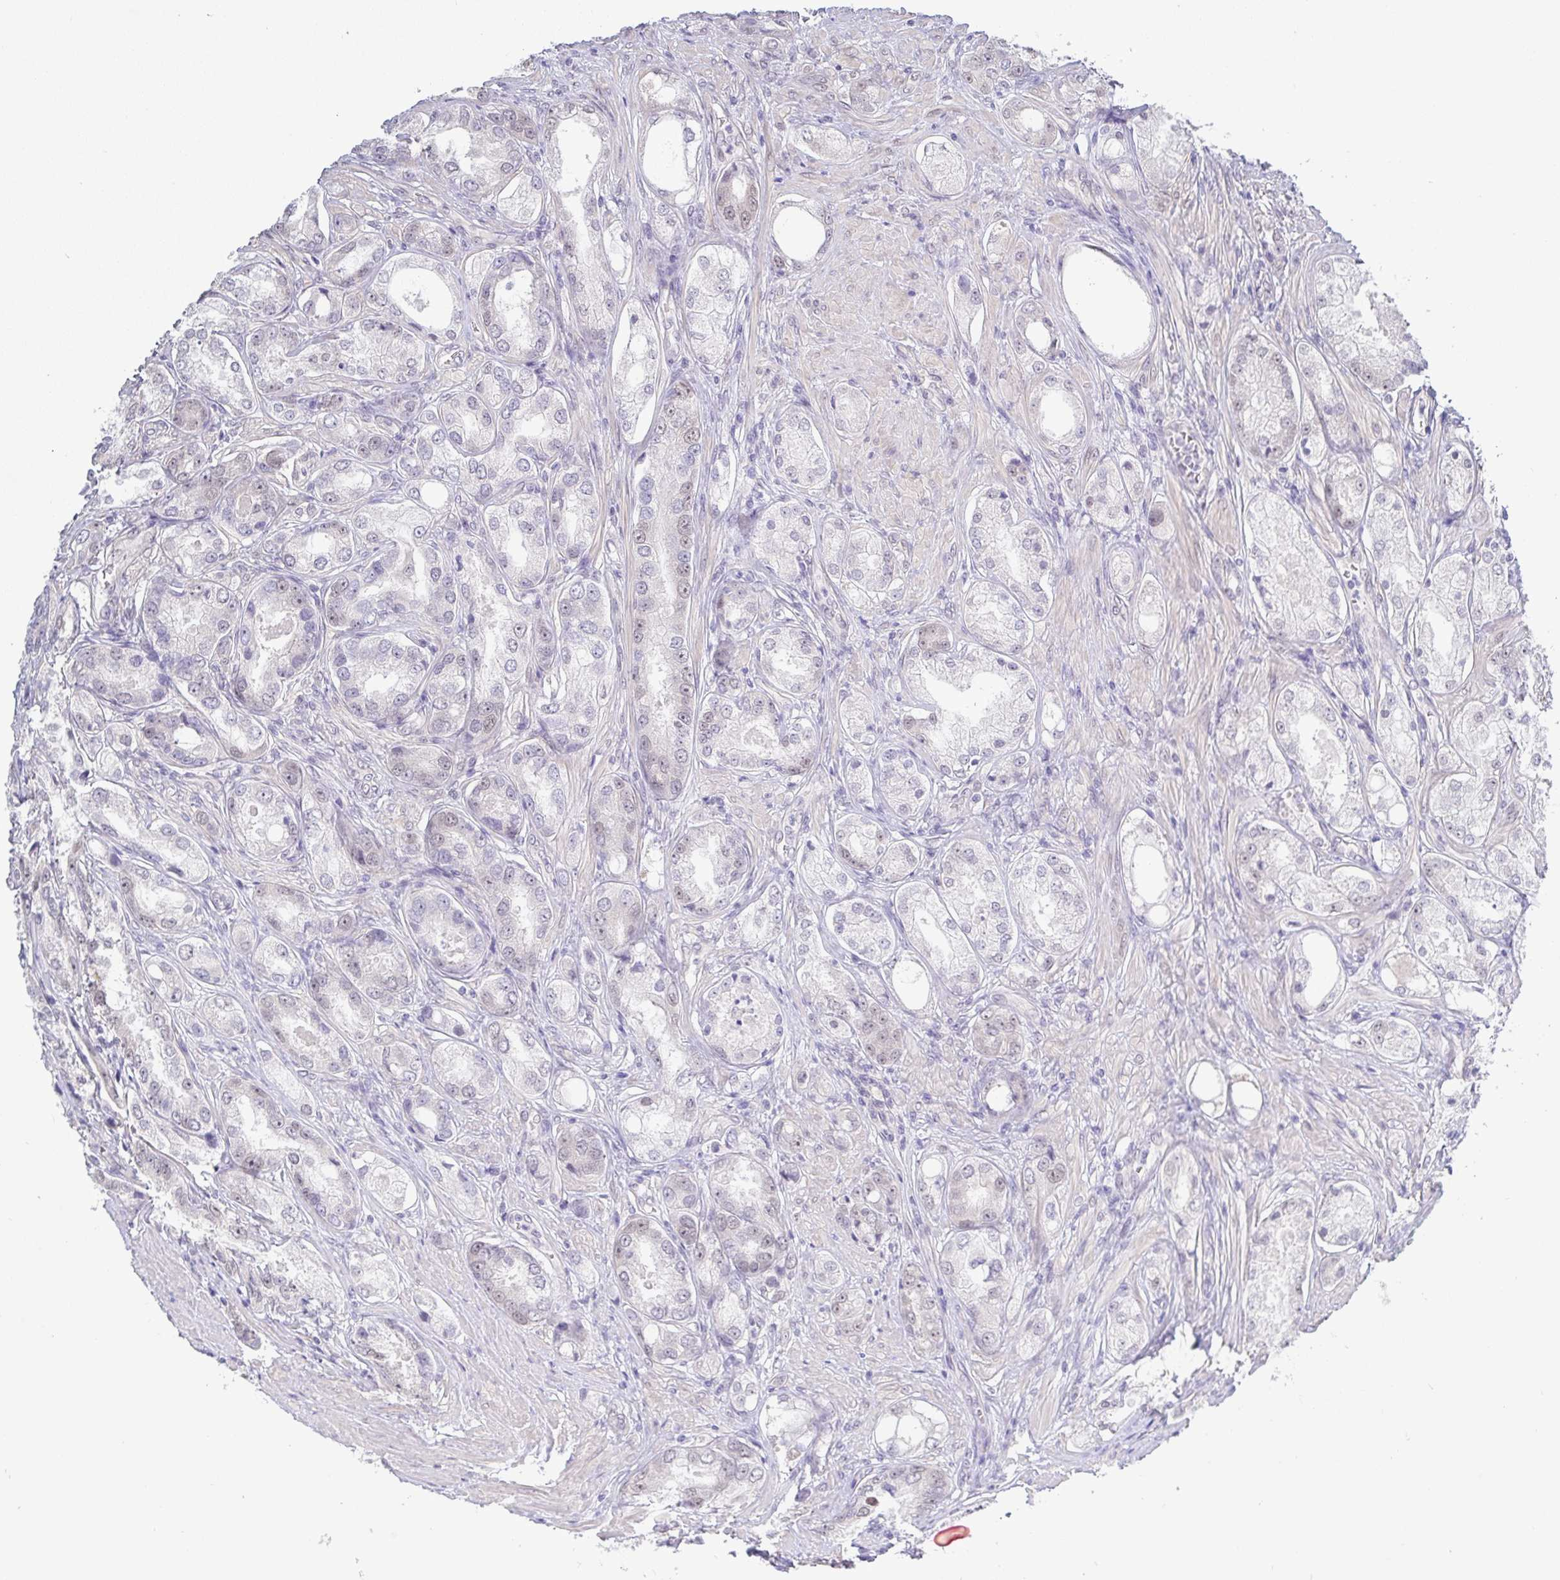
{"staining": {"intensity": "weak", "quantity": "<25%", "location": "nuclear"}, "tissue": "prostate cancer", "cell_type": "Tumor cells", "image_type": "cancer", "snomed": [{"axis": "morphology", "description": "Adenocarcinoma, Low grade"}, {"axis": "topography", "description": "Prostate"}], "caption": "A high-resolution photomicrograph shows immunohistochemistry (IHC) staining of adenocarcinoma (low-grade) (prostate), which displays no significant positivity in tumor cells.", "gene": "HYPK", "patient": {"sex": "male", "age": 68}}